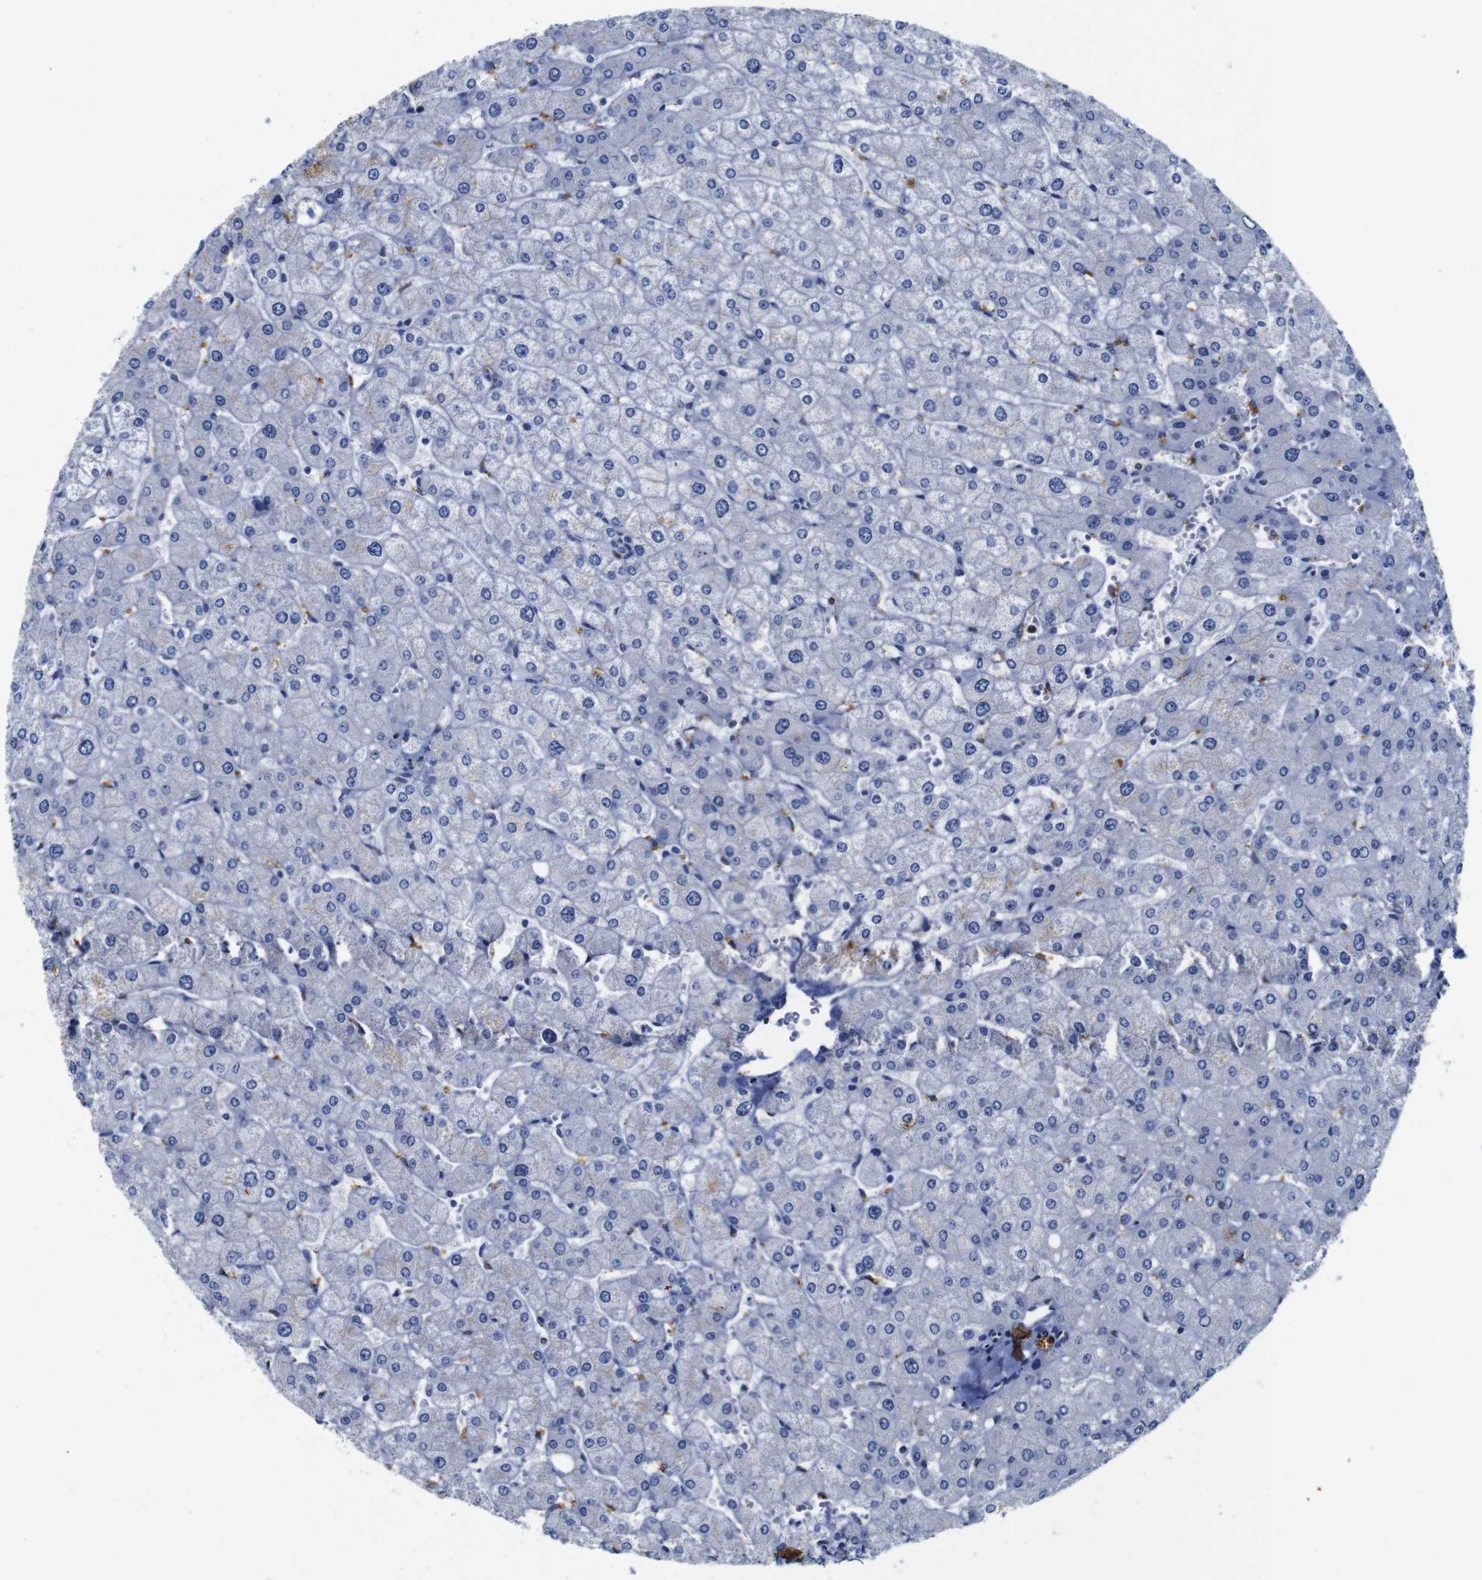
{"staining": {"intensity": "negative", "quantity": "none", "location": "none"}, "tissue": "liver", "cell_type": "Cholangiocytes", "image_type": "normal", "snomed": [{"axis": "morphology", "description": "Normal tissue, NOS"}, {"axis": "topography", "description": "Liver"}], "caption": "Histopathology image shows no significant protein staining in cholangiocytes of benign liver. (IHC, brightfield microscopy, high magnification).", "gene": "FOSL2", "patient": {"sex": "male", "age": 55}}